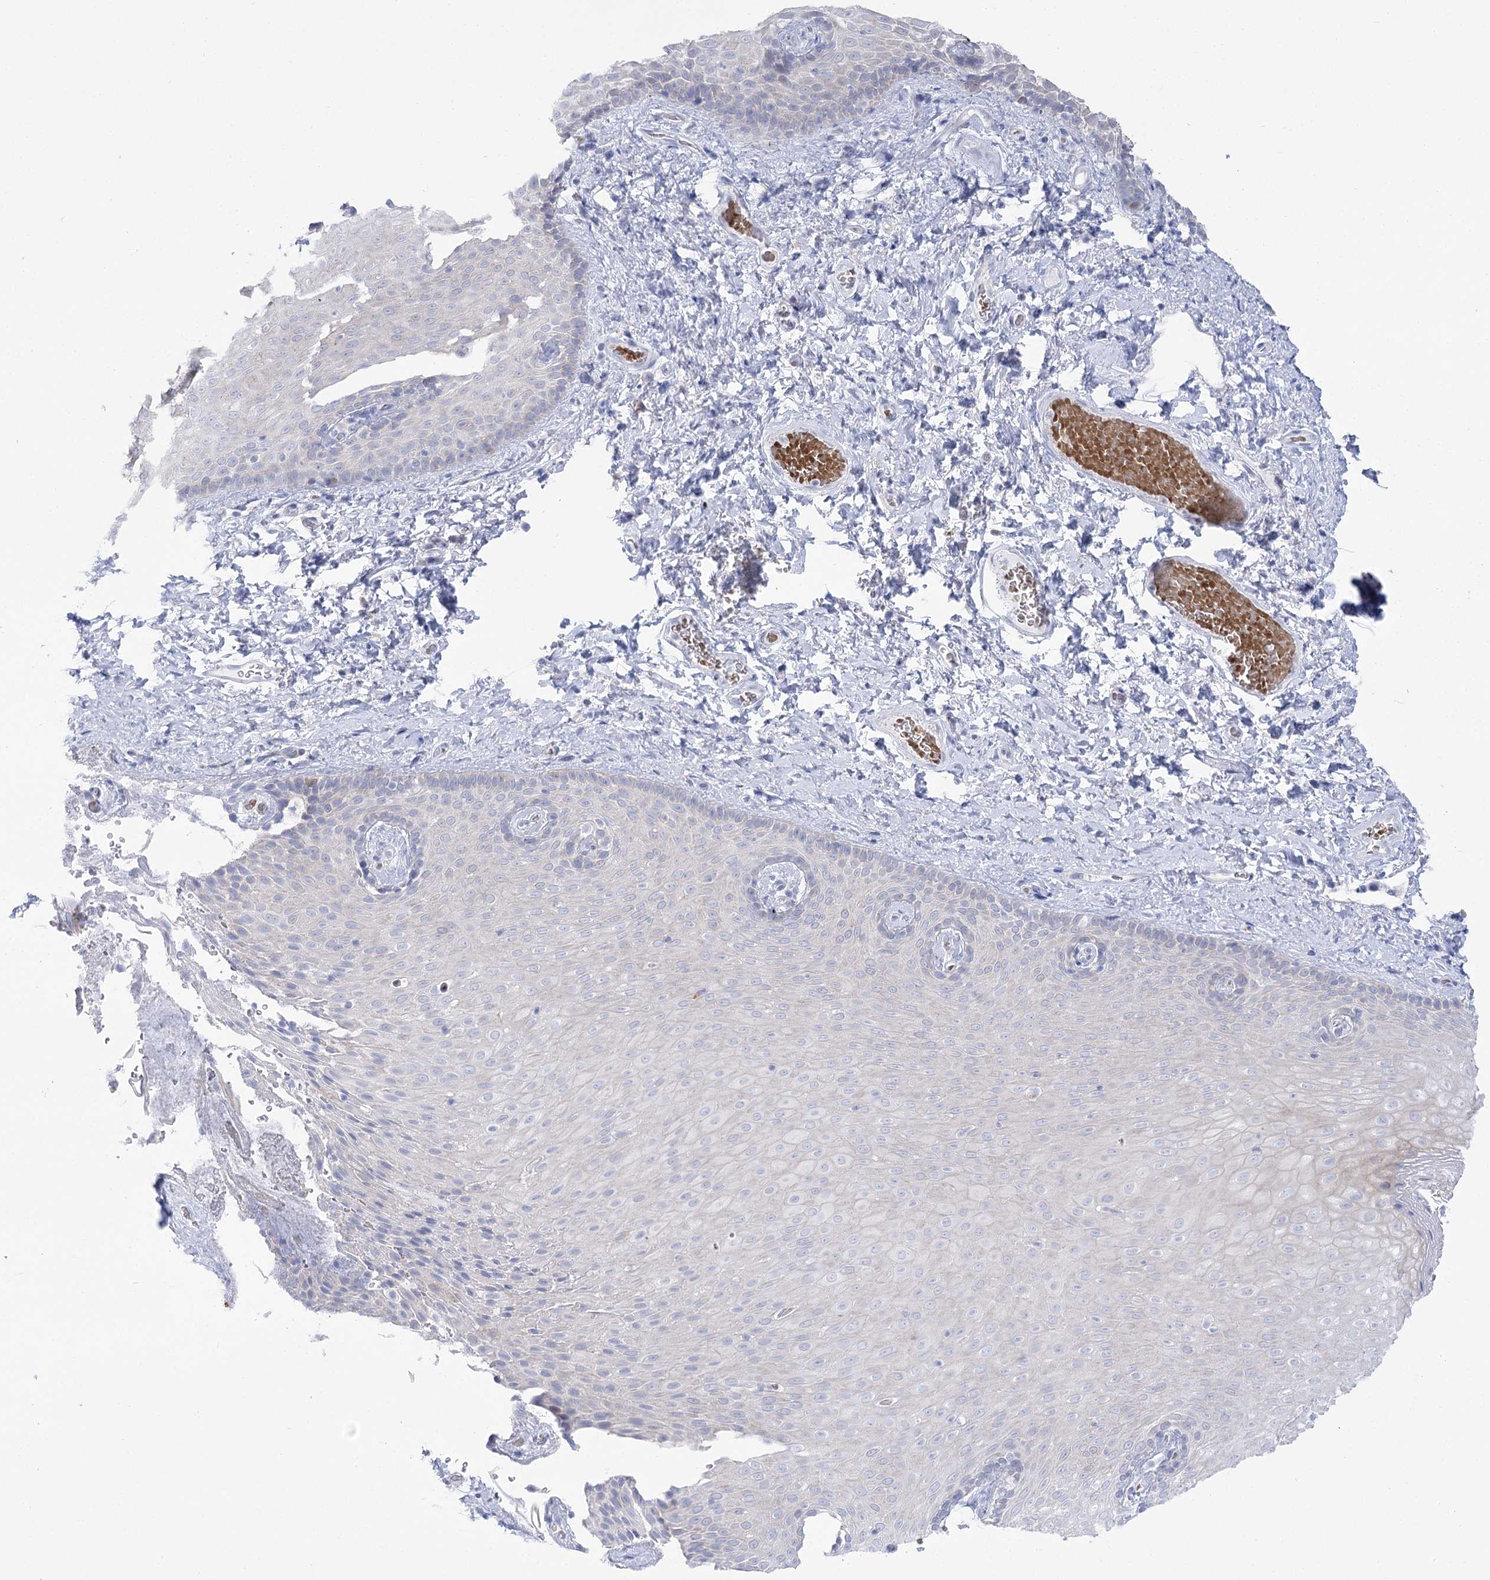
{"staining": {"intensity": "weak", "quantity": "25%-75%", "location": "cytoplasmic/membranous"}, "tissue": "skin", "cell_type": "Epidermal cells", "image_type": "normal", "snomed": [{"axis": "morphology", "description": "Normal tissue, NOS"}, {"axis": "topography", "description": "Anal"}], "caption": "High-magnification brightfield microscopy of normal skin stained with DAB (3,3'-diaminobenzidine) (brown) and counterstained with hematoxylin (blue). epidermal cells exhibit weak cytoplasmic/membranous positivity is appreciated in about25%-75% of cells.", "gene": "SIAE", "patient": {"sex": "male", "age": 69}}